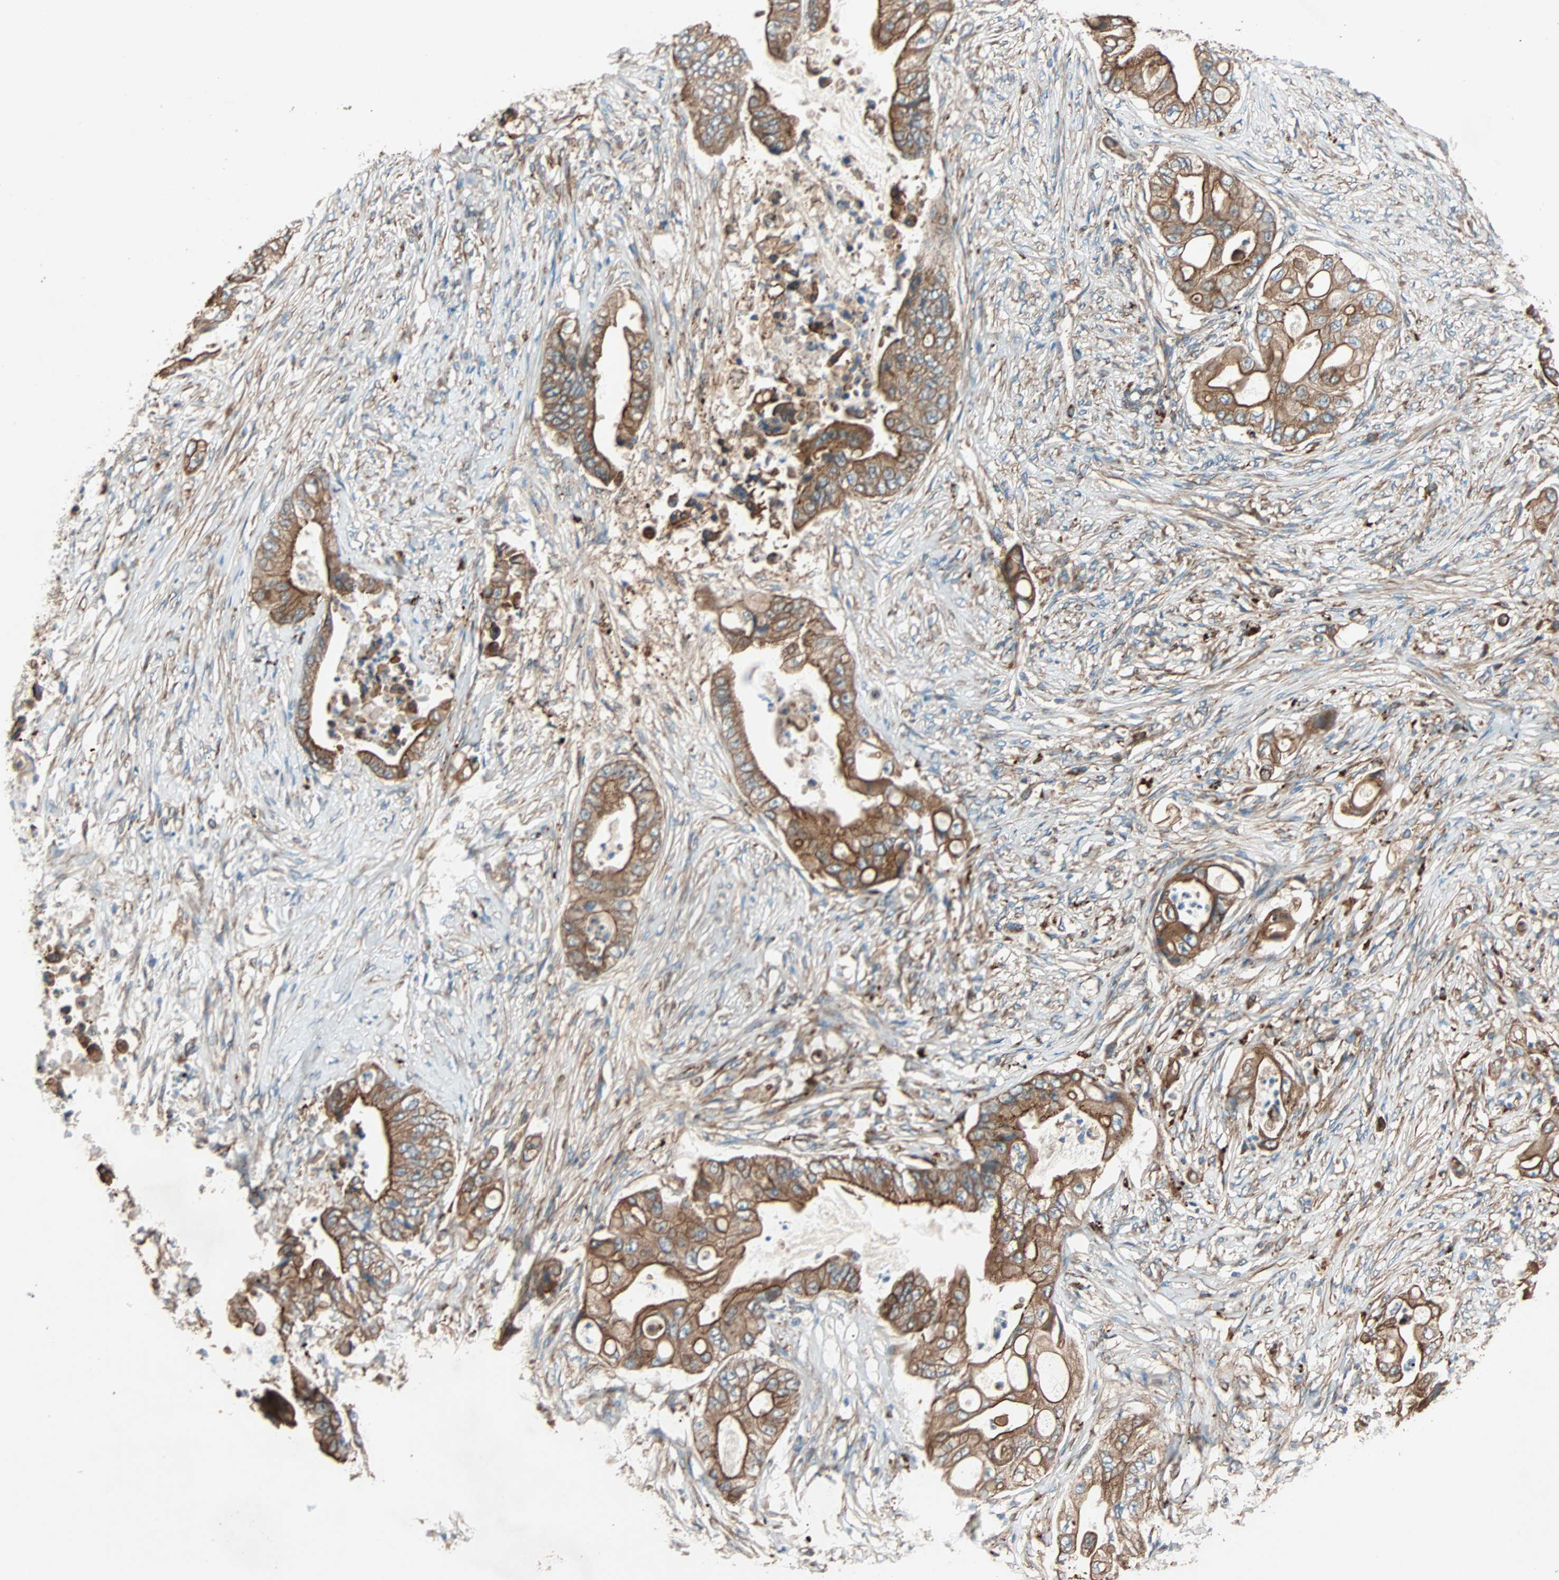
{"staining": {"intensity": "strong", "quantity": ">75%", "location": "cytoplasmic/membranous"}, "tissue": "stomach cancer", "cell_type": "Tumor cells", "image_type": "cancer", "snomed": [{"axis": "morphology", "description": "Adenocarcinoma, NOS"}, {"axis": "topography", "description": "Stomach"}], "caption": "Stomach adenocarcinoma was stained to show a protein in brown. There is high levels of strong cytoplasmic/membranous positivity in about >75% of tumor cells.", "gene": "PHYH", "patient": {"sex": "female", "age": 73}}